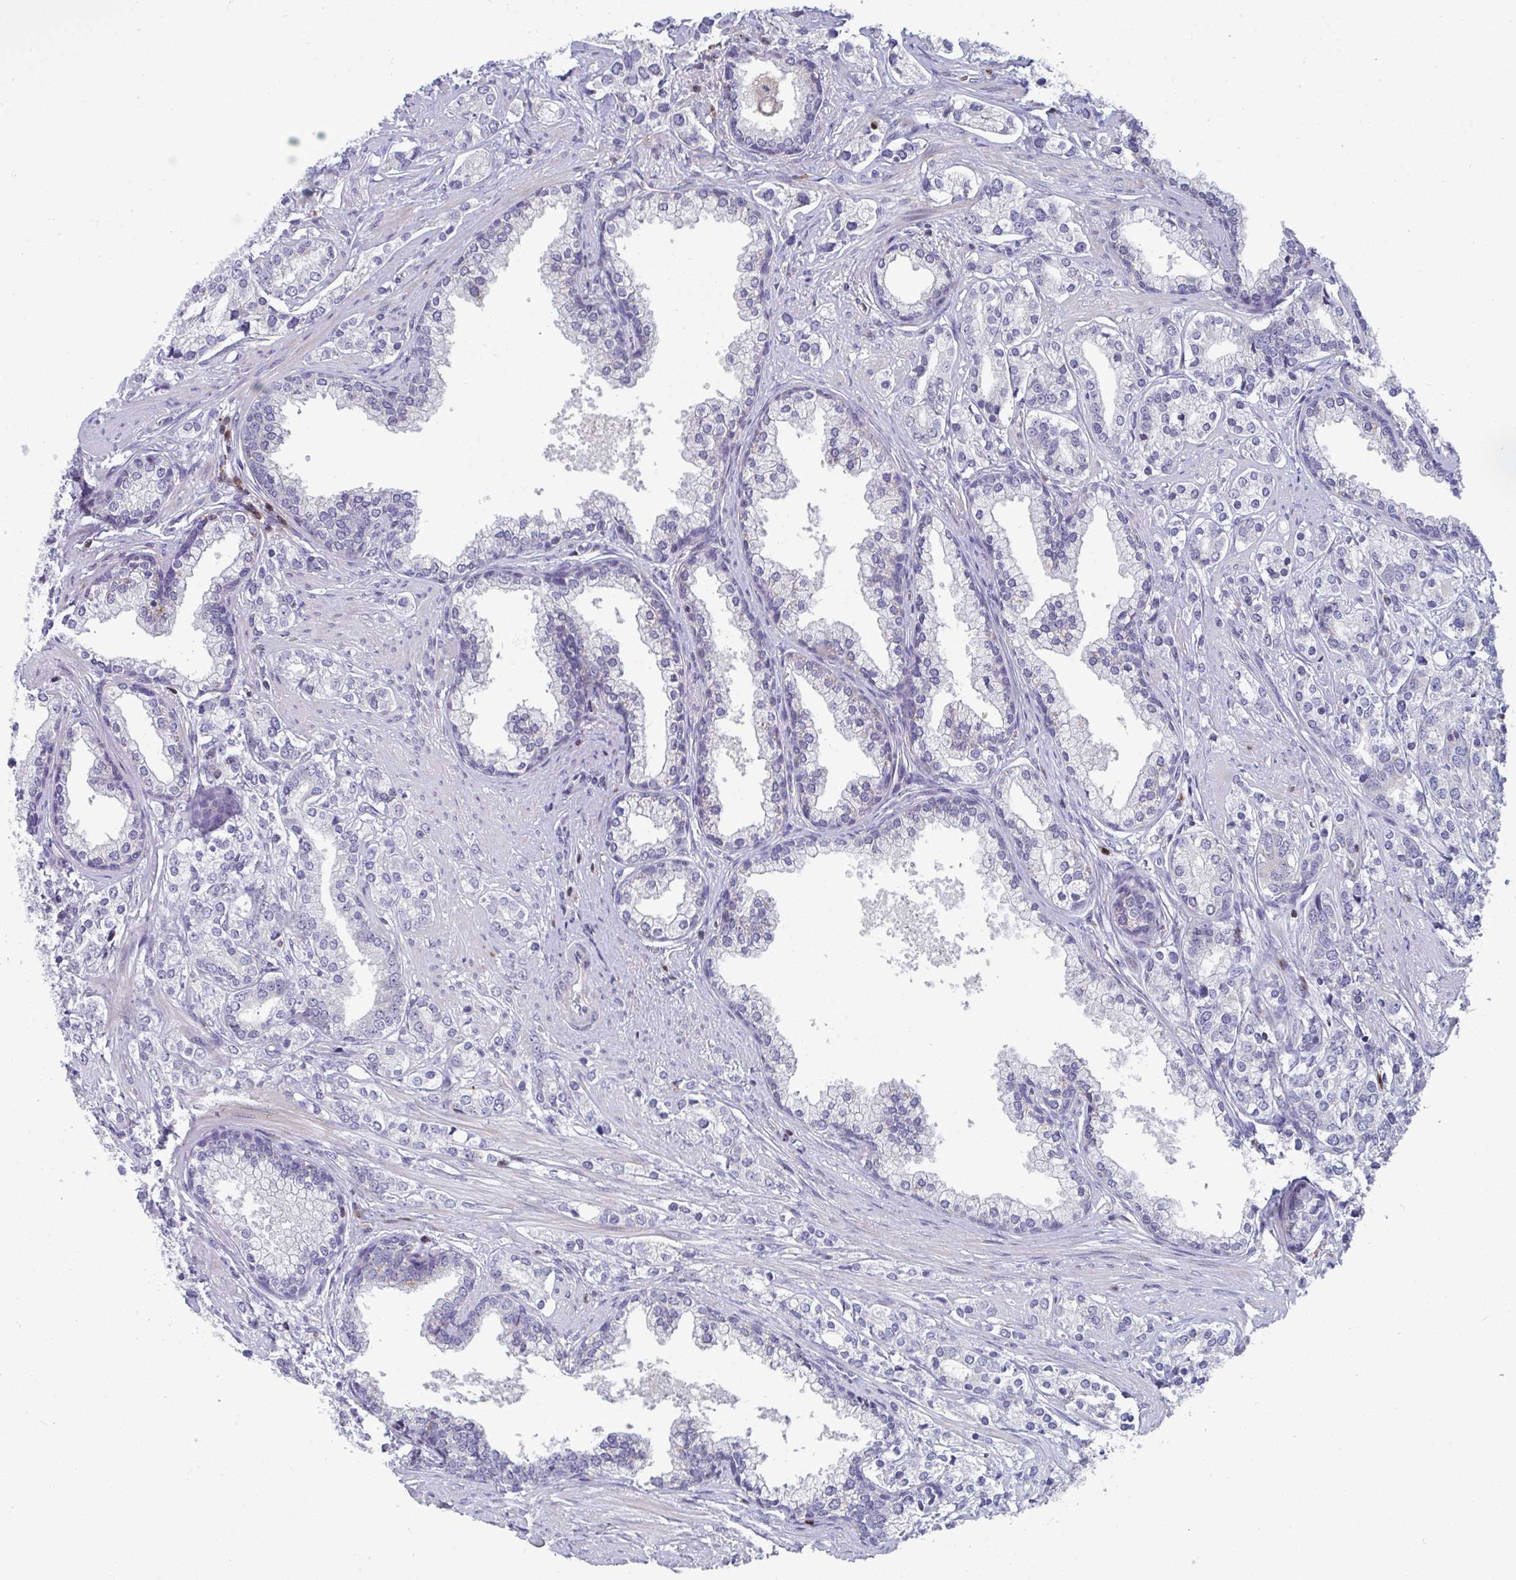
{"staining": {"intensity": "negative", "quantity": "none", "location": "none"}, "tissue": "prostate cancer", "cell_type": "Tumor cells", "image_type": "cancer", "snomed": [{"axis": "morphology", "description": "Adenocarcinoma, High grade"}, {"axis": "topography", "description": "Prostate"}], "caption": "Immunohistochemistry (IHC) histopathology image of human prostate high-grade adenocarcinoma stained for a protein (brown), which displays no expression in tumor cells.", "gene": "AOC2", "patient": {"sex": "male", "age": 58}}